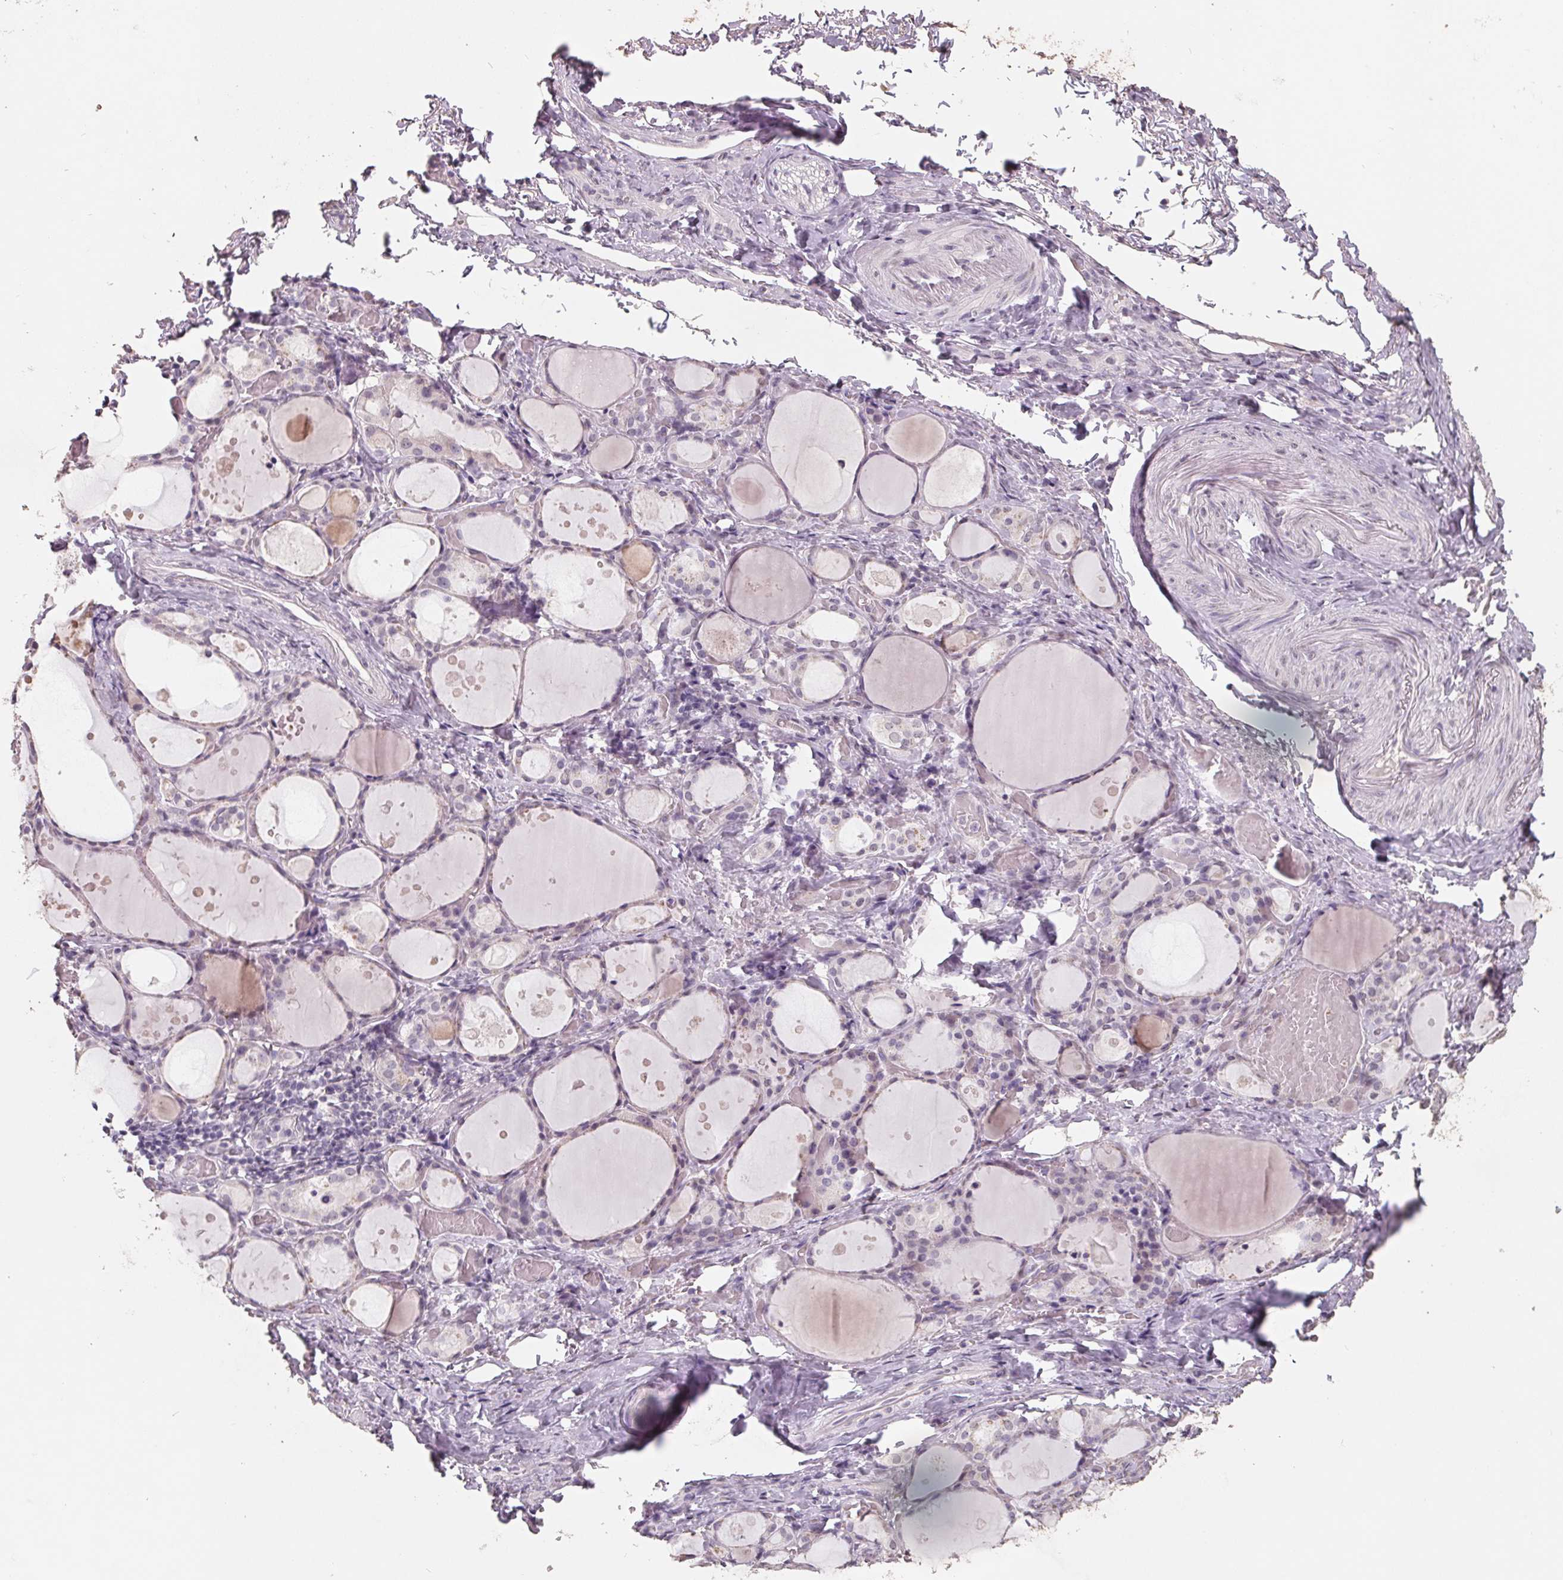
{"staining": {"intensity": "weak", "quantity": "<25%", "location": "cytoplasmic/membranous,nuclear"}, "tissue": "thyroid gland", "cell_type": "Glandular cells", "image_type": "normal", "snomed": [{"axis": "morphology", "description": "Normal tissue, NOS"}, {"axis": "topography", "description": "Thyroid gland"}], "caption": "IHC of normal human thyroid gland demonstrates no expression in glandular cells.", "gene": "FTCD", "patient": {"sex": "male", "age": 68}}